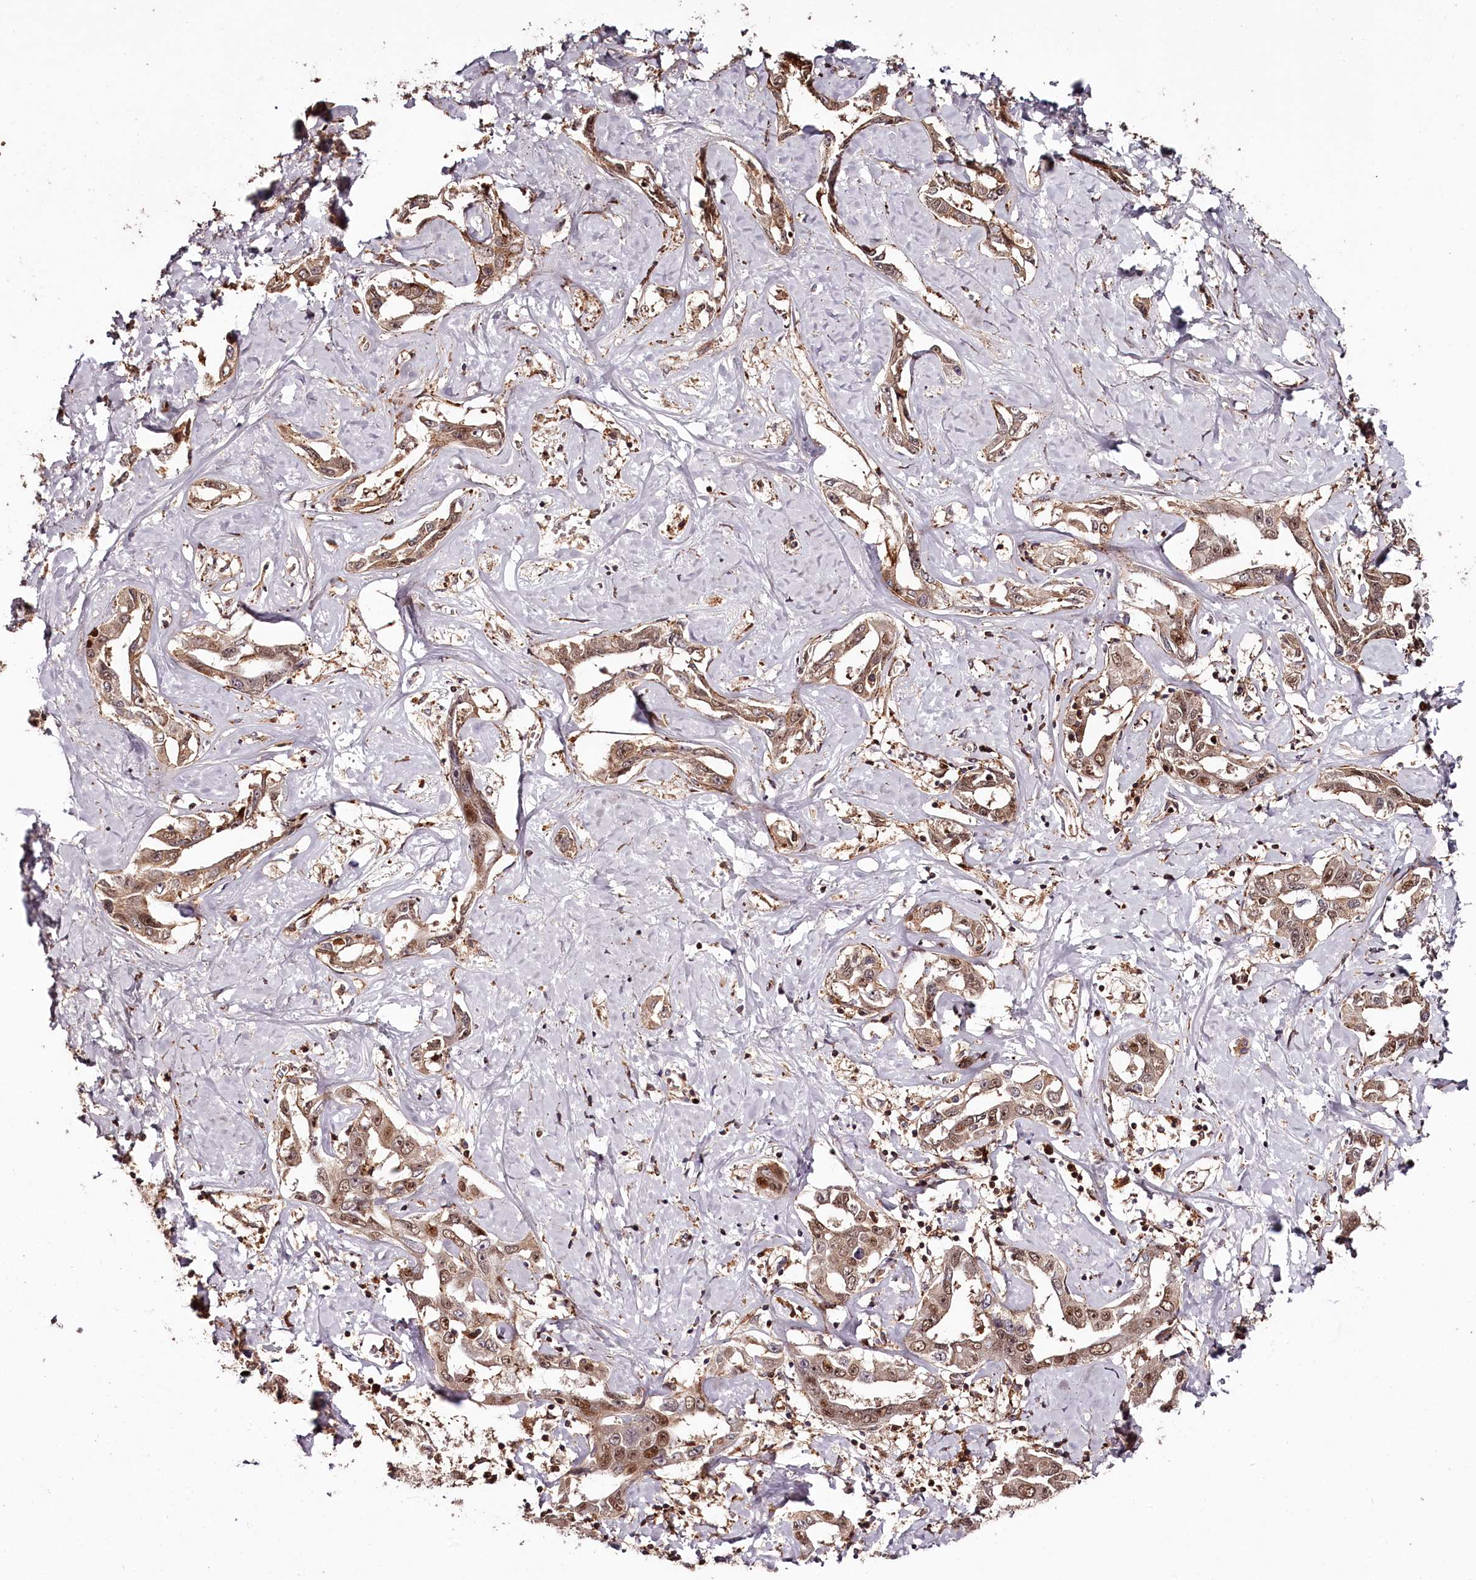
{"staining": {"intensity": "moderate", "quantity": ">75%", "location": "cytoplasmic/membranous,nuclear"}, "tissue": "liver cancer", "cell_type": "Tumor cells", "image_type": "cancer", "snomed": [{"axis": "morphology", "description": "Cholangiocarcinoma"}, {"axis": "topography", "description": "Liver"}], "caption": "A high-resolution image shows immunohistochemistry staining of liver cholangiocarcinoma, which reveals moderate cytoplasmic/membranous and nuclear positivity in about >75% of tumor cells. (brown staining indicates protein expression, while blue staining denotes nuclei).", "gene": "KIF14", "patient": {"sex": "male", "age": 59}}